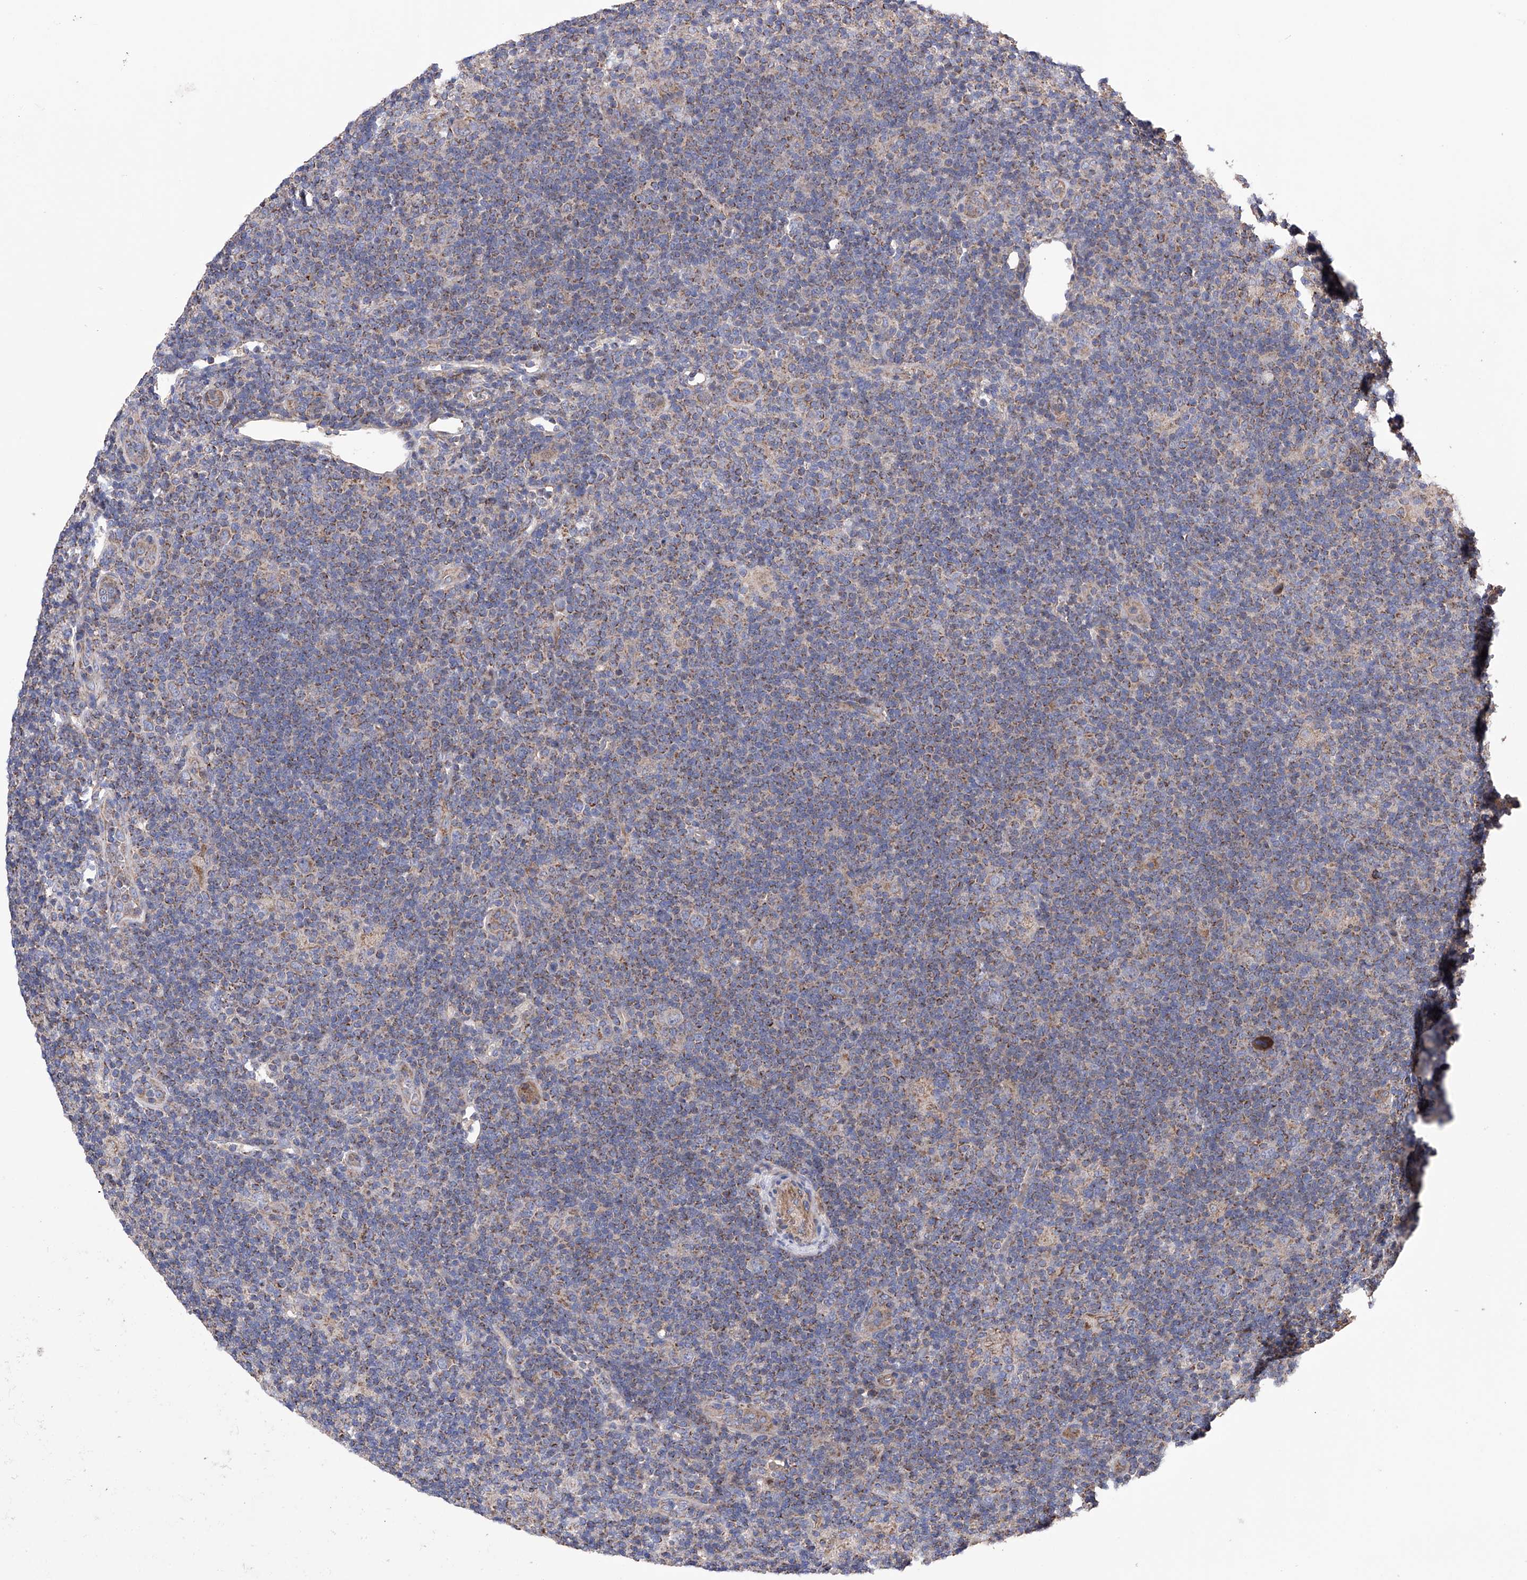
{"staining": {"intensity": "weak", "quantity": "<25%", "location": "cytoplasmic/membranous"}, "tissue": "lymphoma", "cell_type": "Tumor cells", "image_type": "cancer", "snomed": [{"axis": "morphology", "description": "Hodgkin's disease, NOS"}, {"axis": "topography", "description": "Lymph node"}], "caption": "Photomicrograph shows no protein positivity in tumor cells of Hodgkin's disease tissue.", "gene": "EFCAB2", "patient": {"sex": "female", "age": 57}}